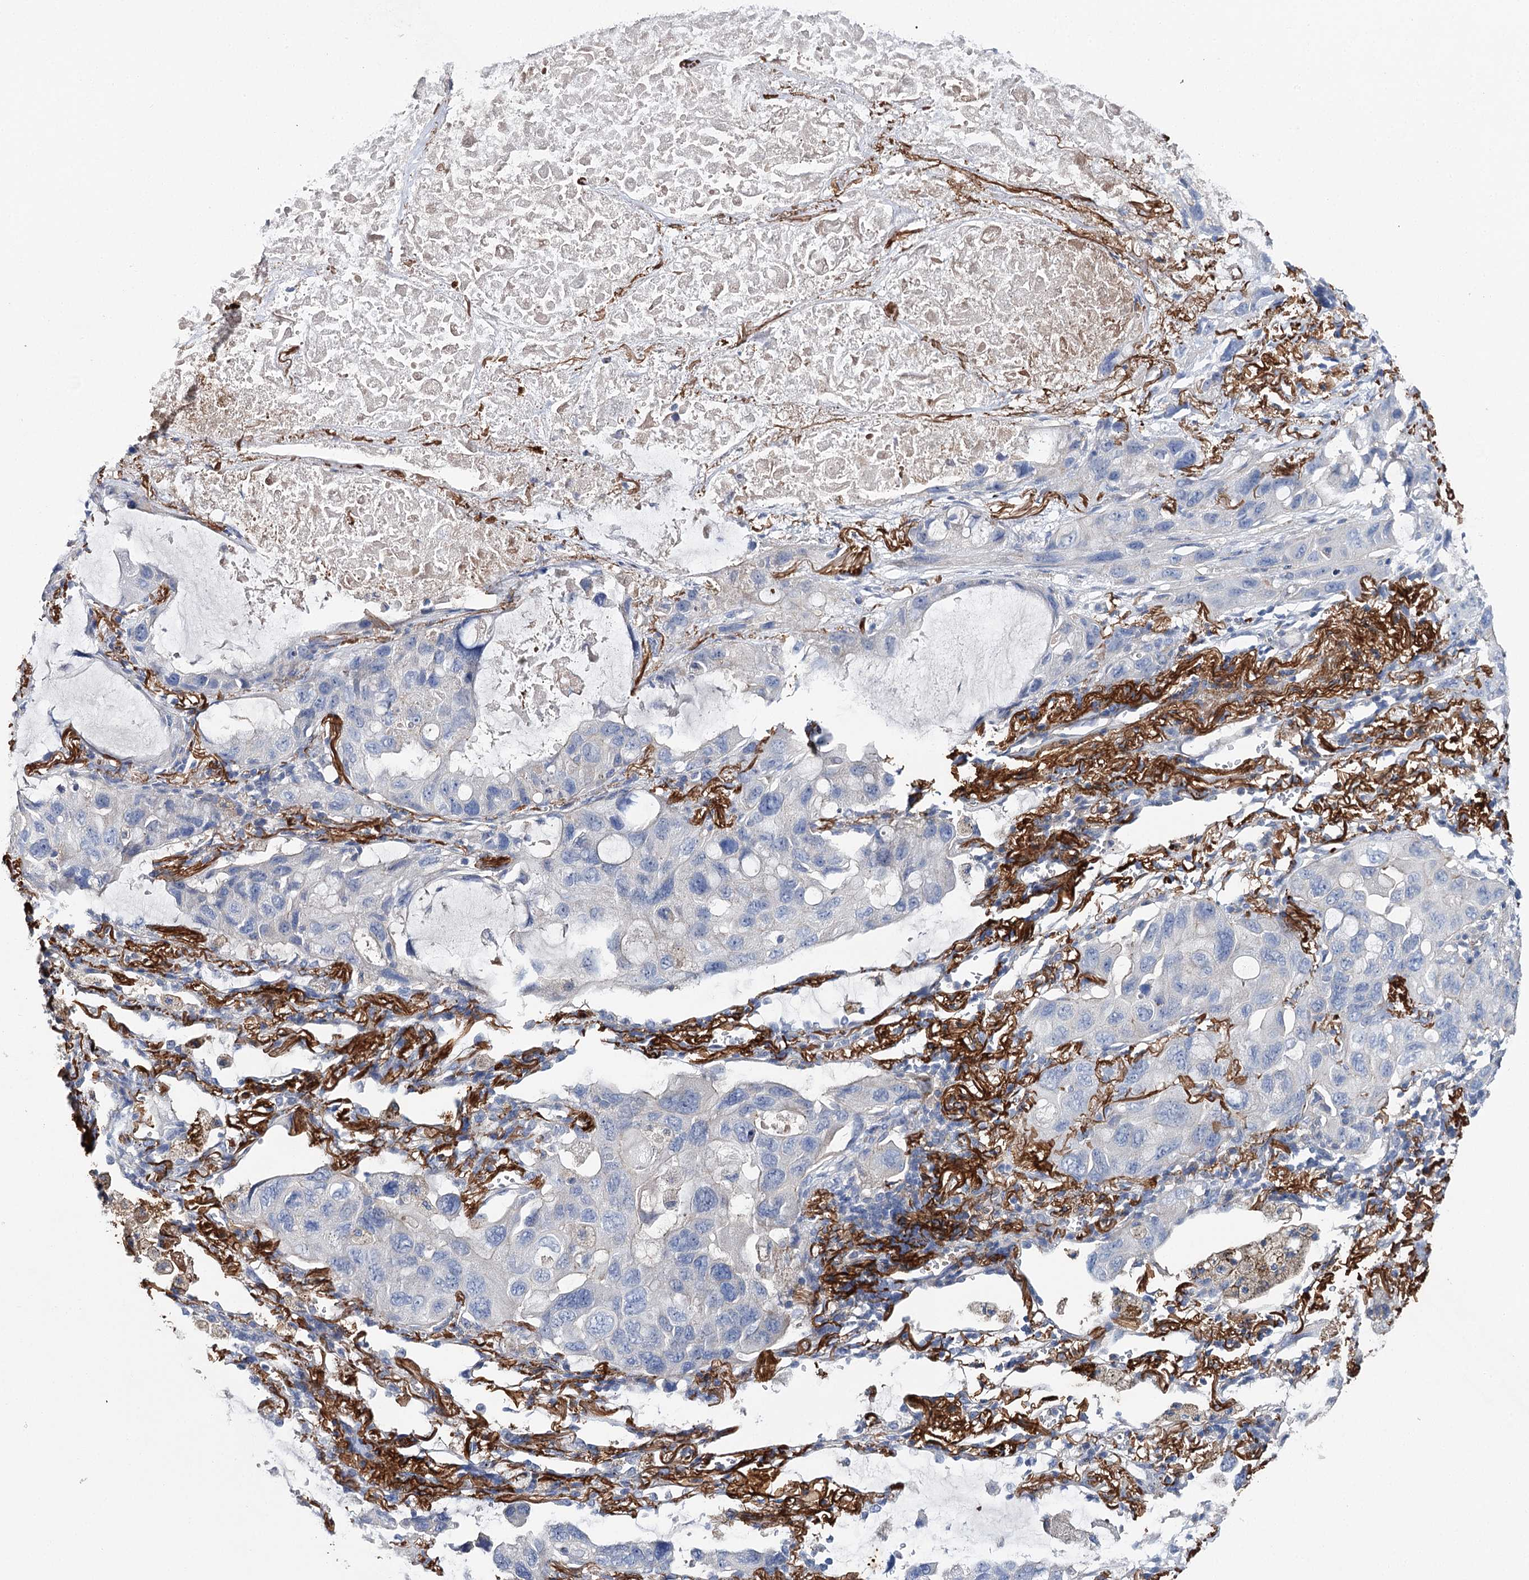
{"staining": {"intensity": "negative", "quantity": "none", "location": "none"}, "tissue": "lung cancer", "cell_type": "Tumor cells", "image_type": "cancer", "snomed": [{"axis": "morphology", "description": "Squamous cell carcinoma, NOS"}, {"axis": "topography", "description": "Lung"}], "caption": "This is an IHC image of lung cancer (squamous cell carcinoma). There is no staining in tumor cells.", "gene": "EPYC", "patient": {"sex": "female", "age": 73}}